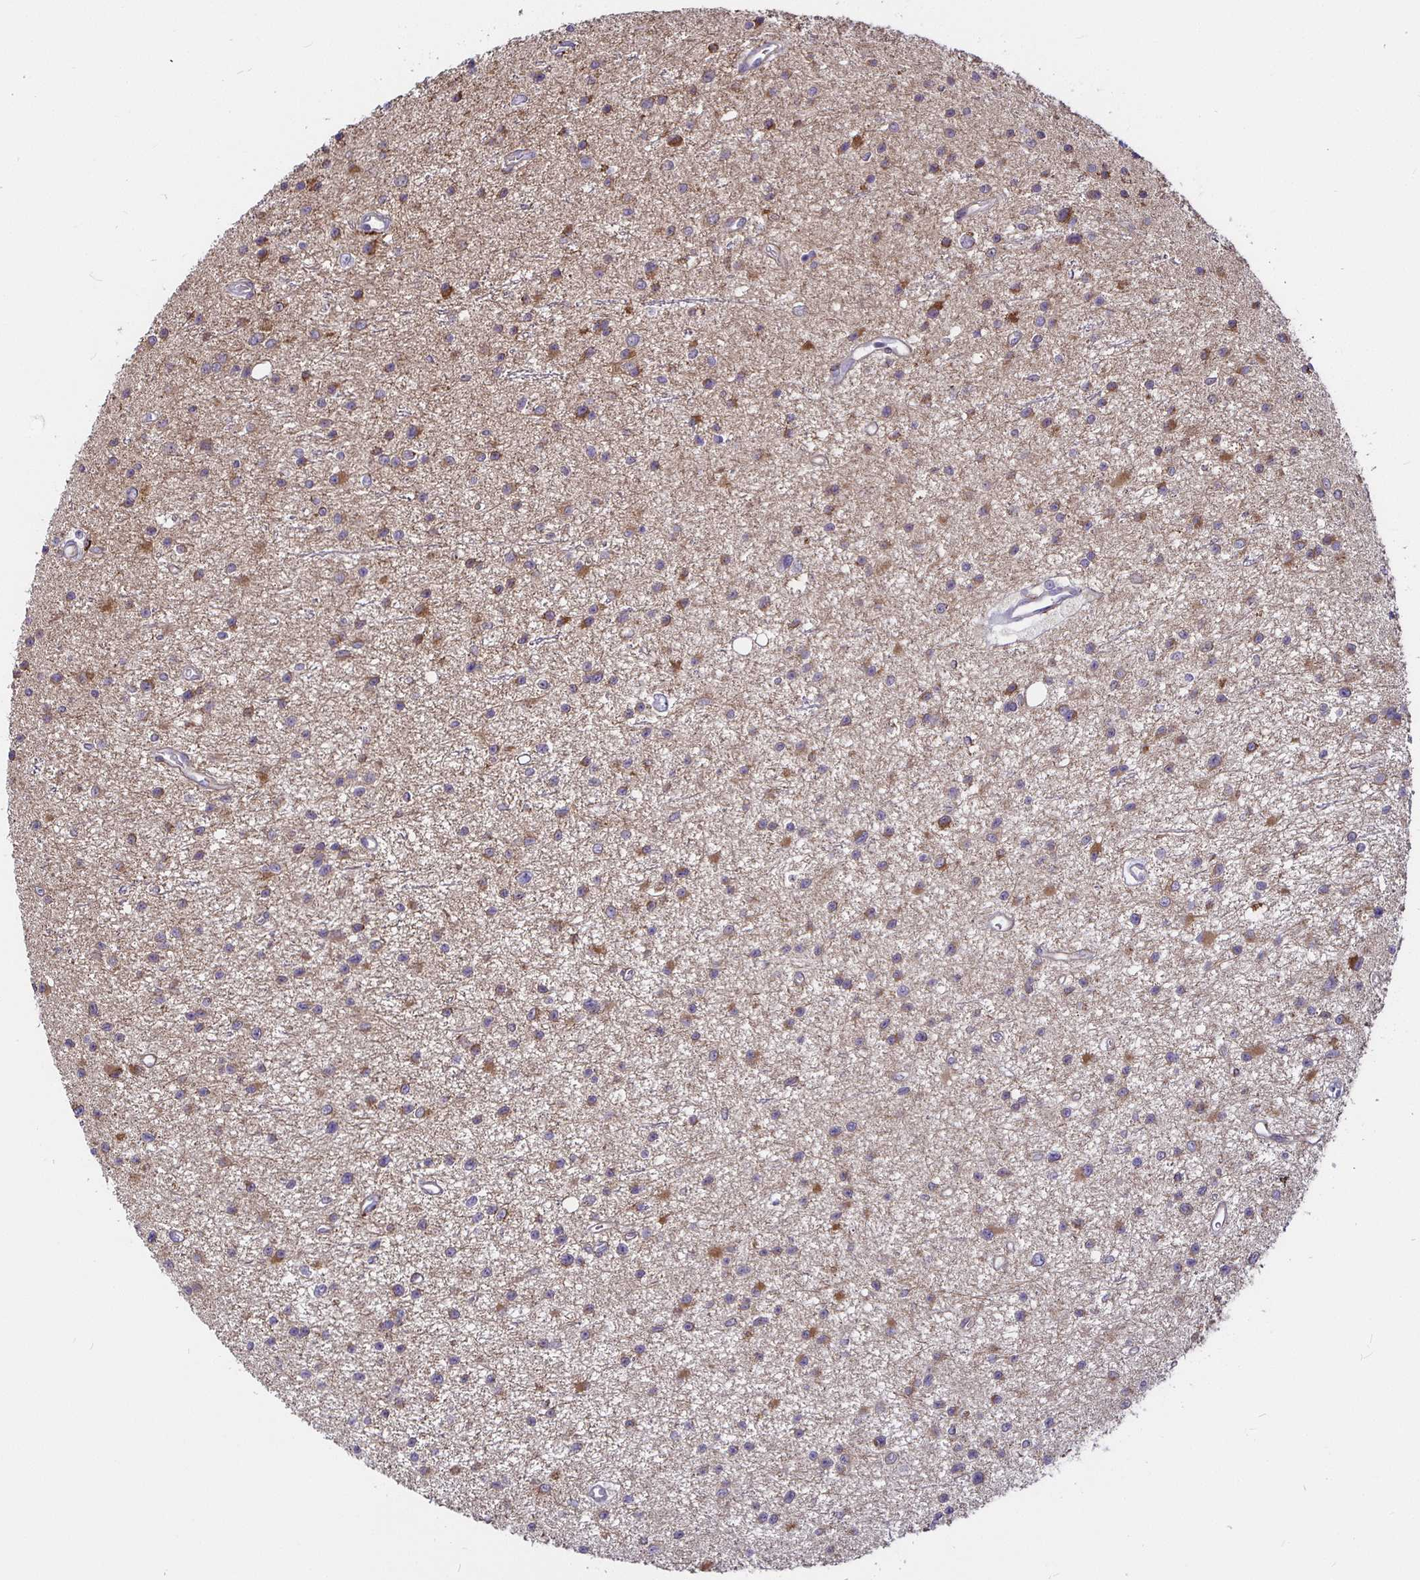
{"staining": {"intensity": "moderate", "quantity": "25%-75%", "location": "cytoplasmic/membranous"}, "tissue": "glioma", "cell_type": "Tumor cells", "image_type": "cancer", "snomed": [{"axis": "morphology", "description": "Glioma, malignant, Low grade"}, {"axis": "topography", "description": "Brain"}], "caption": "Moderate cytoplasmic/membranous protein expression is identified in approximately 25%-75% of tumor cells in glioma.", "gene": "P4HA2", "patient": {"sex": "male", "age": 43}}